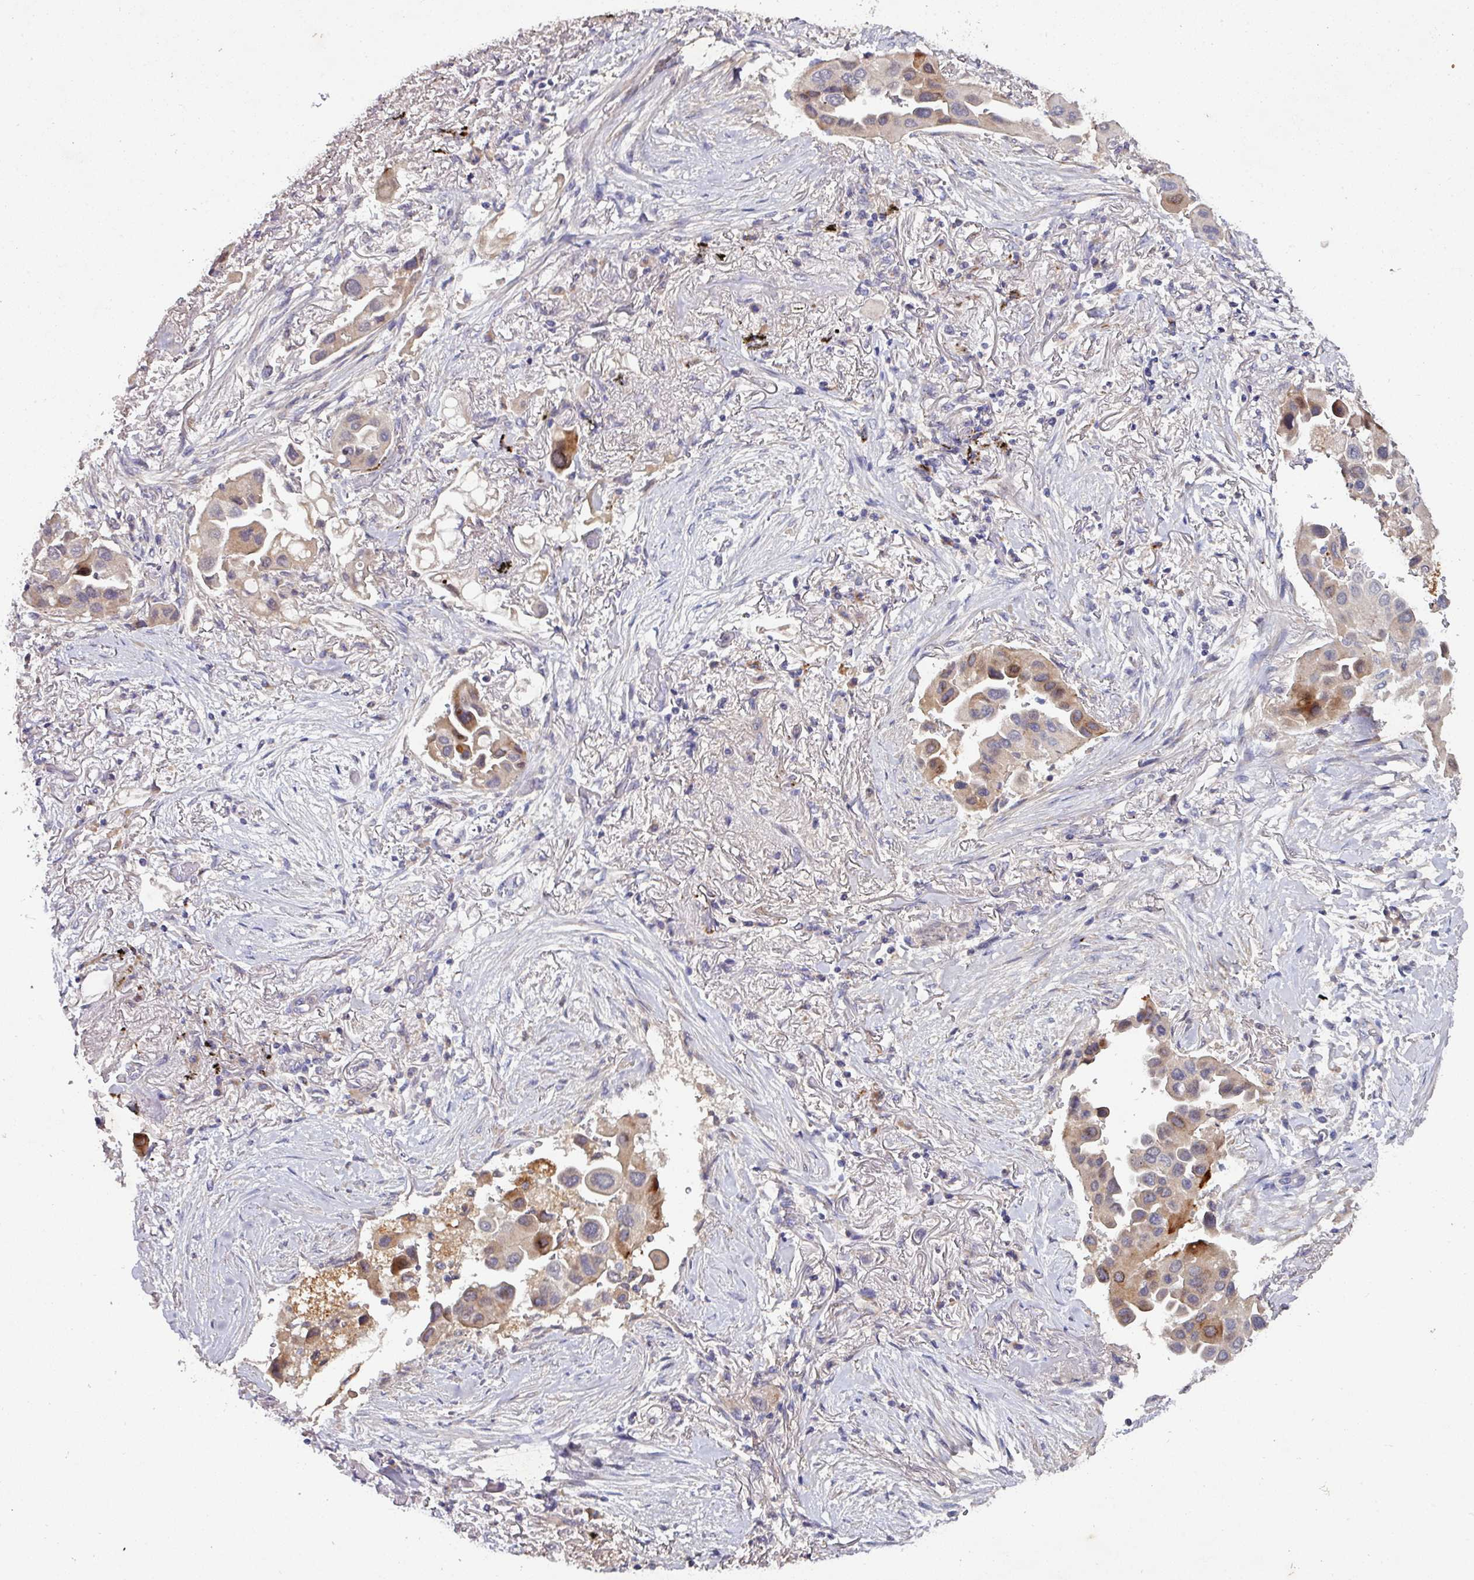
{"staining": {"intensity": "moderate", "quantity": "<25%", "location": "cytoplasmic/membranous"}, "tissue": "lung cancer", "cell_type": "Tumor cells", "image_type": "cancer", "snomed": [{"axis": "morphology", "description": "Adenocarcinoma, NOS"}, {"axis": "topography", "description": "Lung"}], "caption": "This is an image of immunohistochemistry (IHC) staining of adenocarcinoma (lung), which shows moderate positivity in the cytoplasmic/membranous of tumor cells.", "gene": "AEBP2", "patient": {"sex": "female", "age": 76}}